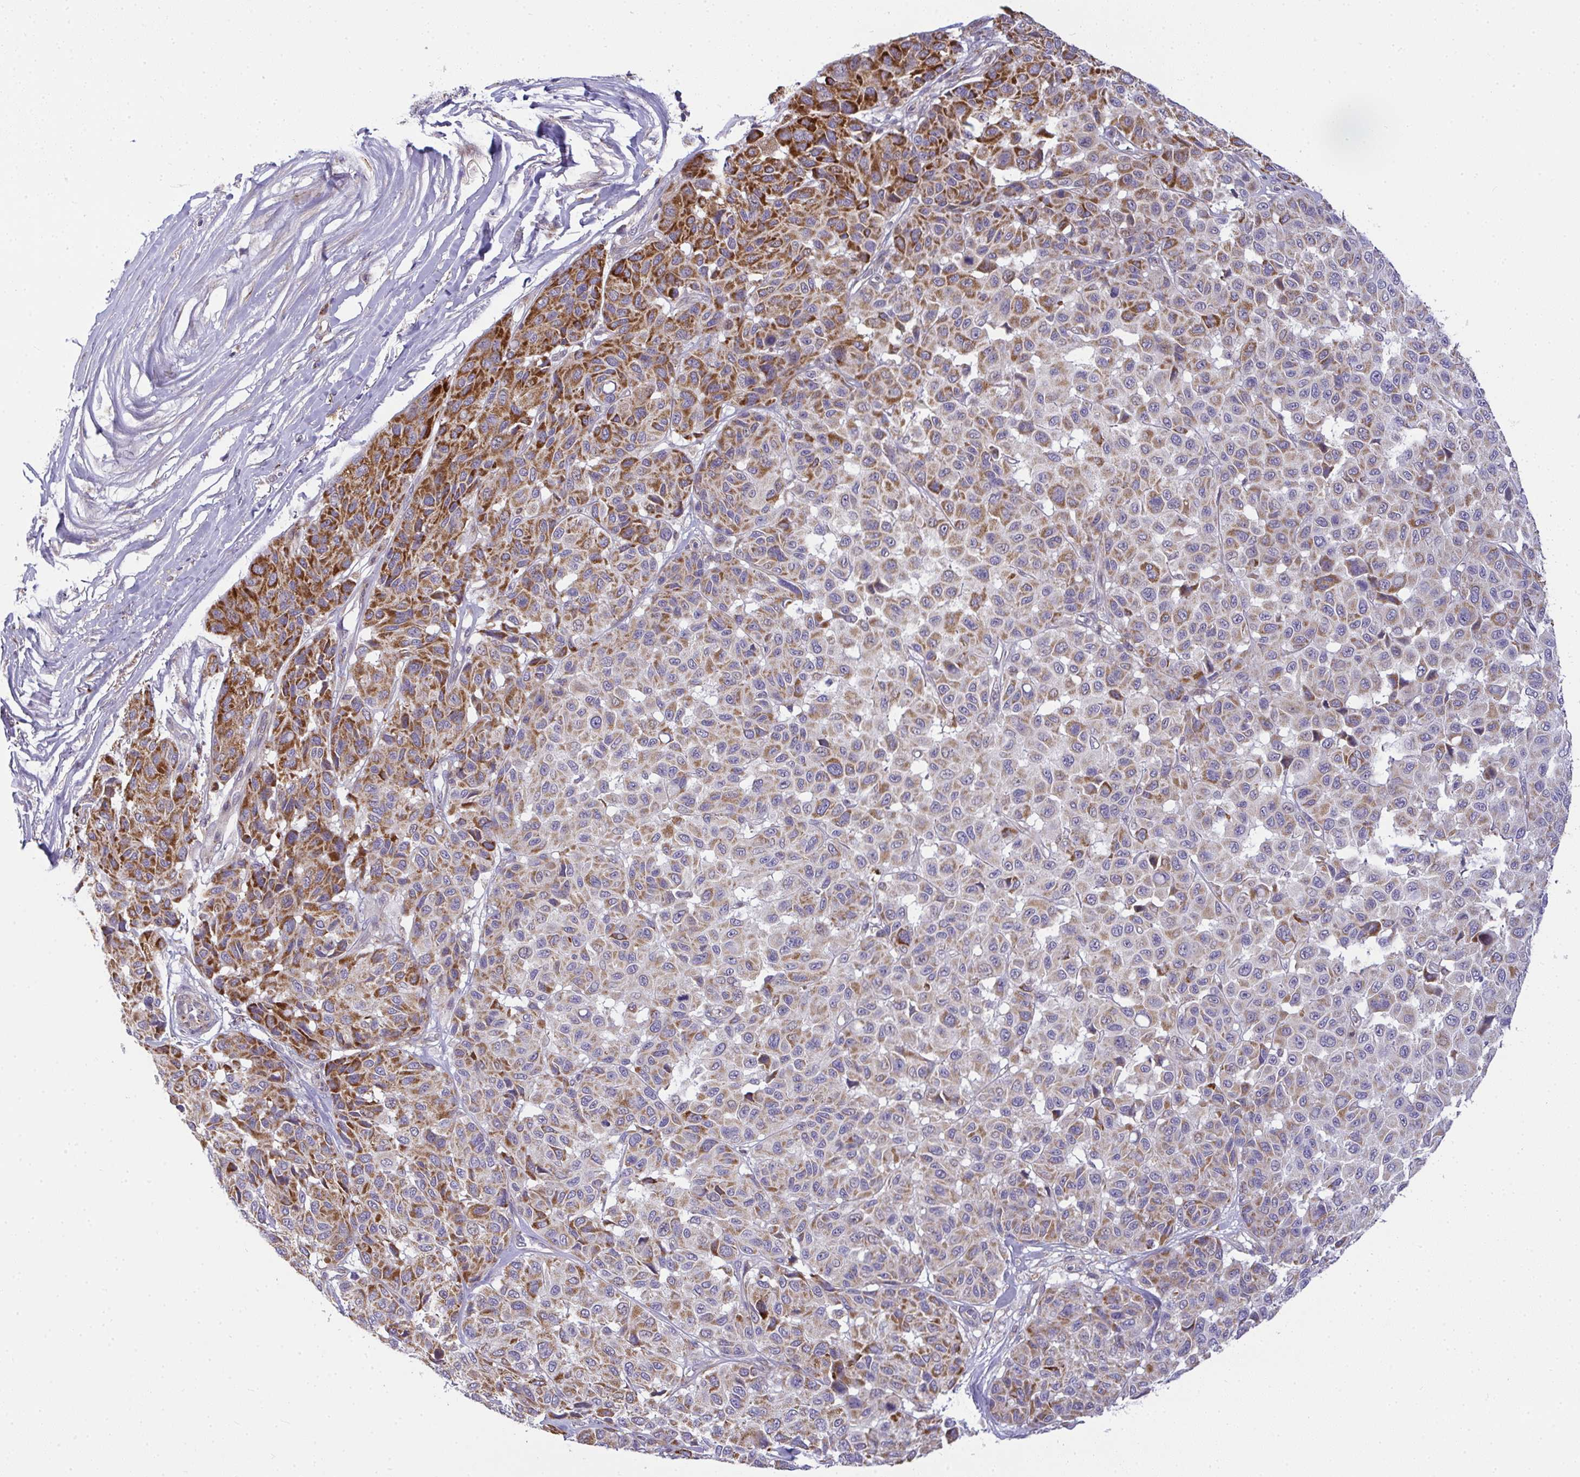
{"staining": {"intensity": "strong", "quantity": ">75%", "location": "cytoplasmic/membranous"}, "tissue": "melanoma", "cell_type": "Tumor cells", "image_type": "cancer", "snomed": [{"axis": "morphology", "description": "Malignant melanoma, NOS"}, {"axis": "topography", "description": "Skin"}], "caption": "Immunohistochemical staining of human melanoma exhibits high levels of strong cytoplasmic/membranous positivity in approximately >75% of tumor cells. (DAB (3,3'-diaminobenzidine) IHC with brightfield microscopy, high magnification).", "gene": "SRRM4", "patient": {"sex": "female", "age": 66}}